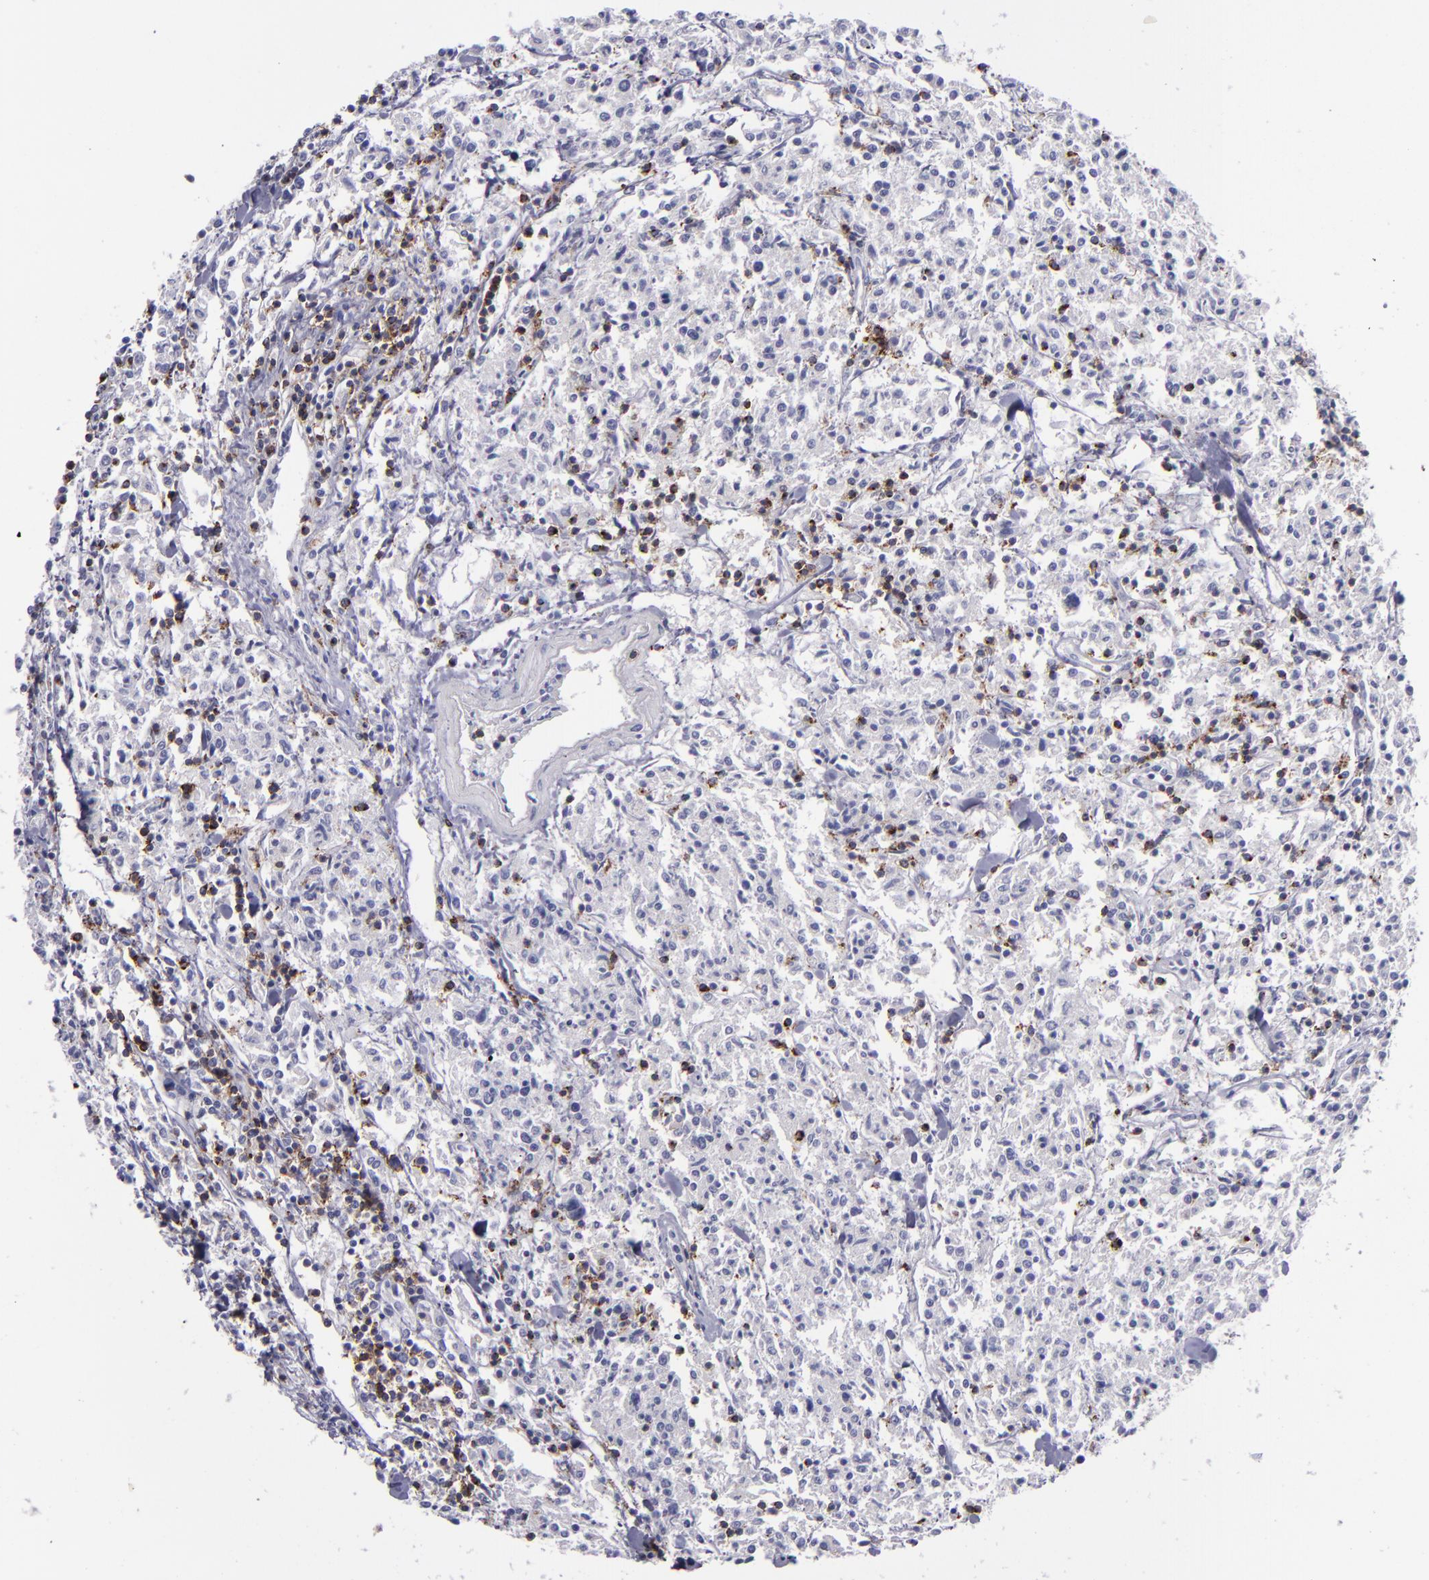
{"staining": {"intensity": "moderate", "quantity": "25%-75%", "location": "cytoplasmic/membranous"}, "tissue": "lymphoma", "cell_type": "Tumor cells", "image_type": "cancer", "snomed": [{"axis": "morphology", "description": "Malignant lymphoma, non-Hodgkin's type, Low grade"}, {"axis": "topography", "description": "Small intestine"}], "caption": "Malignant lymphoma, non-Hodgkin's type (low-grade) stained with DAB (3,3'-diaminobenzidine) IHC reveals medium levels of moderate cytoplasmic/membranous positivity in approximately 25%-75% of tumor cells.", "gene": "CD2", "patient": {"sex": "female", "age": 59}}